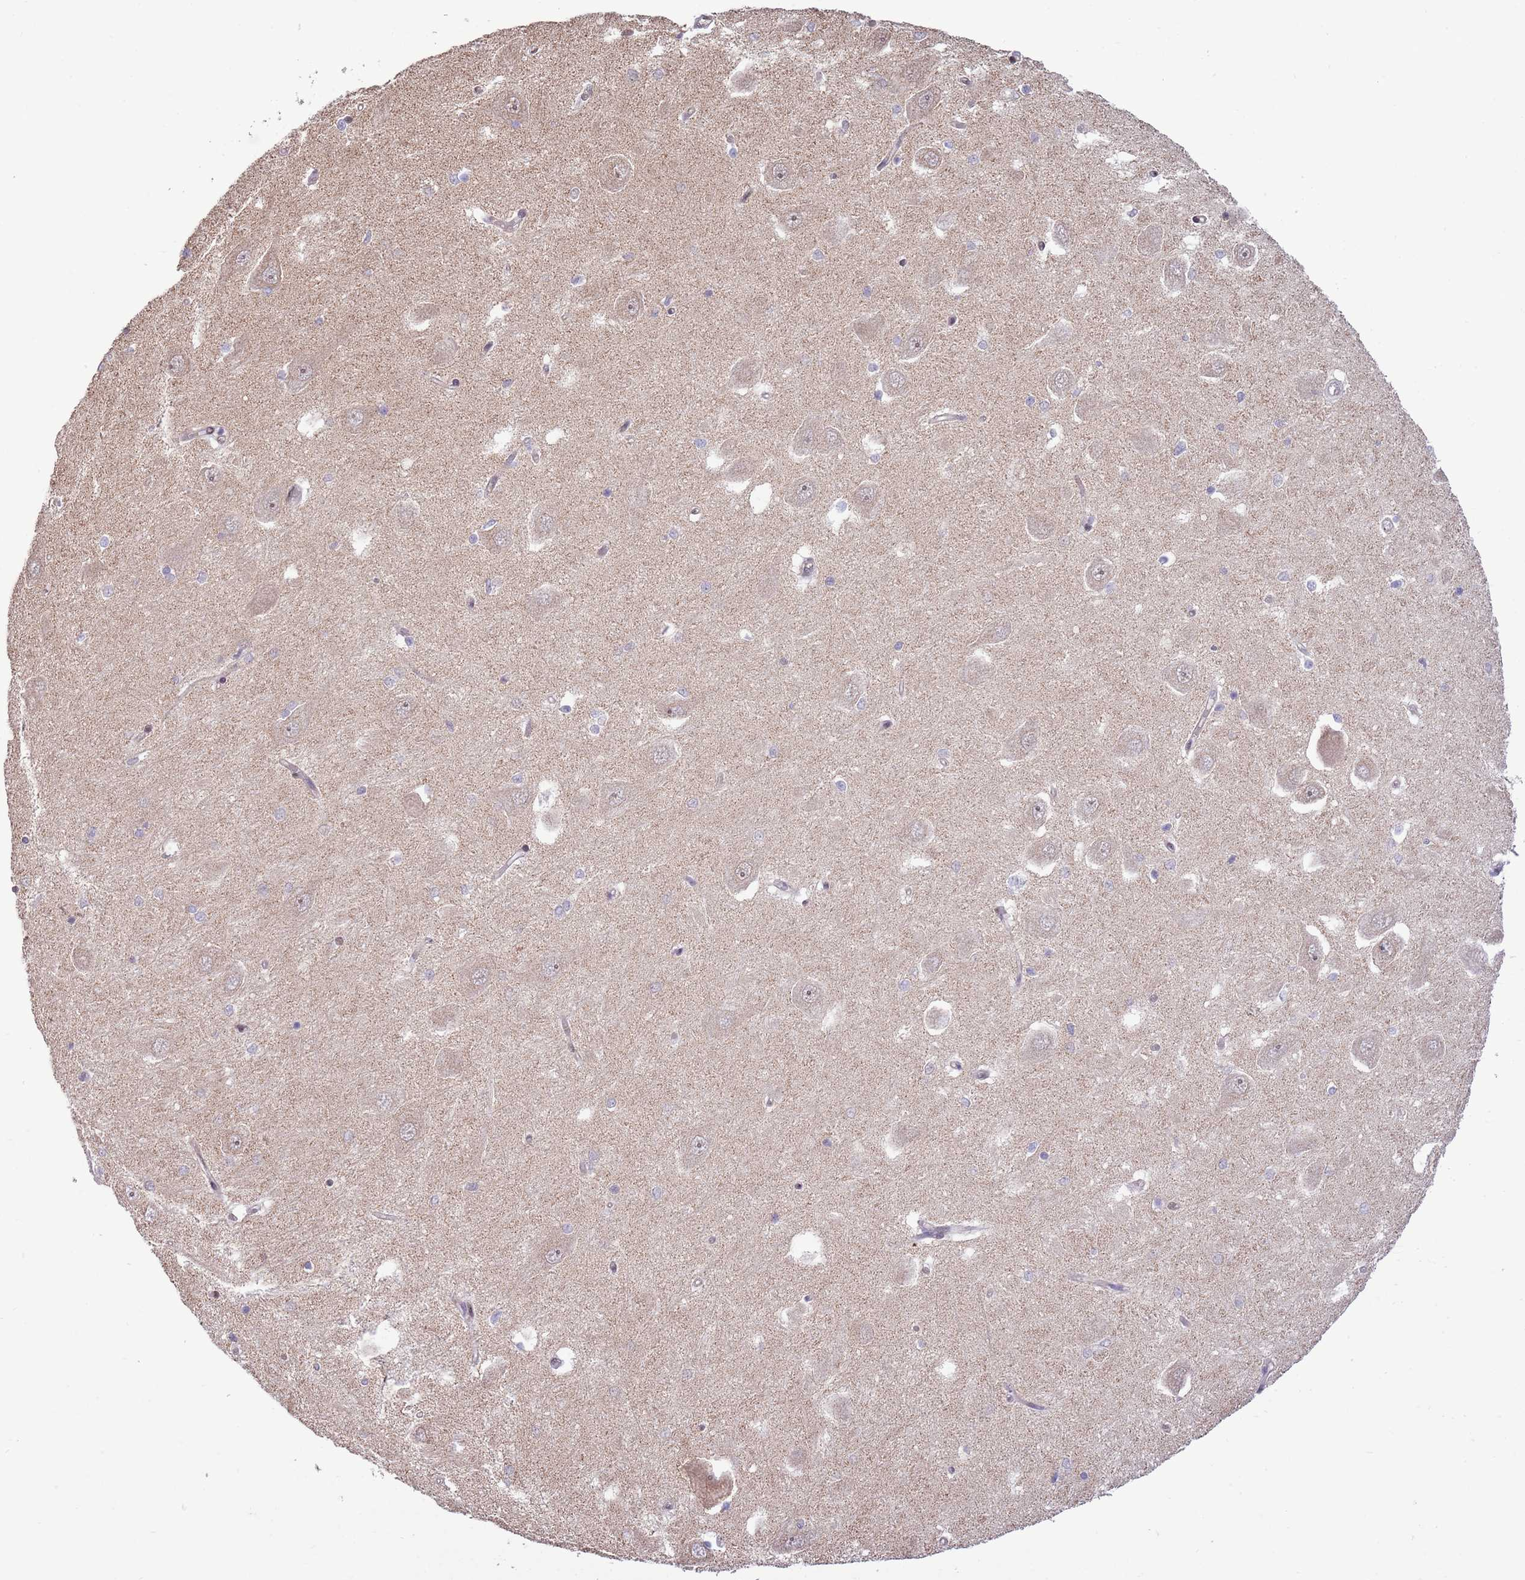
{"staining": {"intensity": "weak", "quantity": "<25%", "location": "cytoplasmic/membranous"}, "tissue": "hippocampus", "cell_type": "Glial cells", "image_type": "normal", "snomed": [{"axis": "morphology", "description": "Normal tissue, NOS"}, {"axis": "topography", "description": "Hippocampus"}], "caption": "Immunohistochemistry (IHC) histopathology image of benign hippocampus stained for a protein (brown), which exhibits no expression in glial cells. The staining was performed using DAB (3,3'-diaminobenzidine) to visualize the protein expression in brown, while the nuclei were stained in blue with hematoxylin (Magnification: 20x).", "gene": "ARL2BP", "patient": {"sex": "male", "age": 45}}